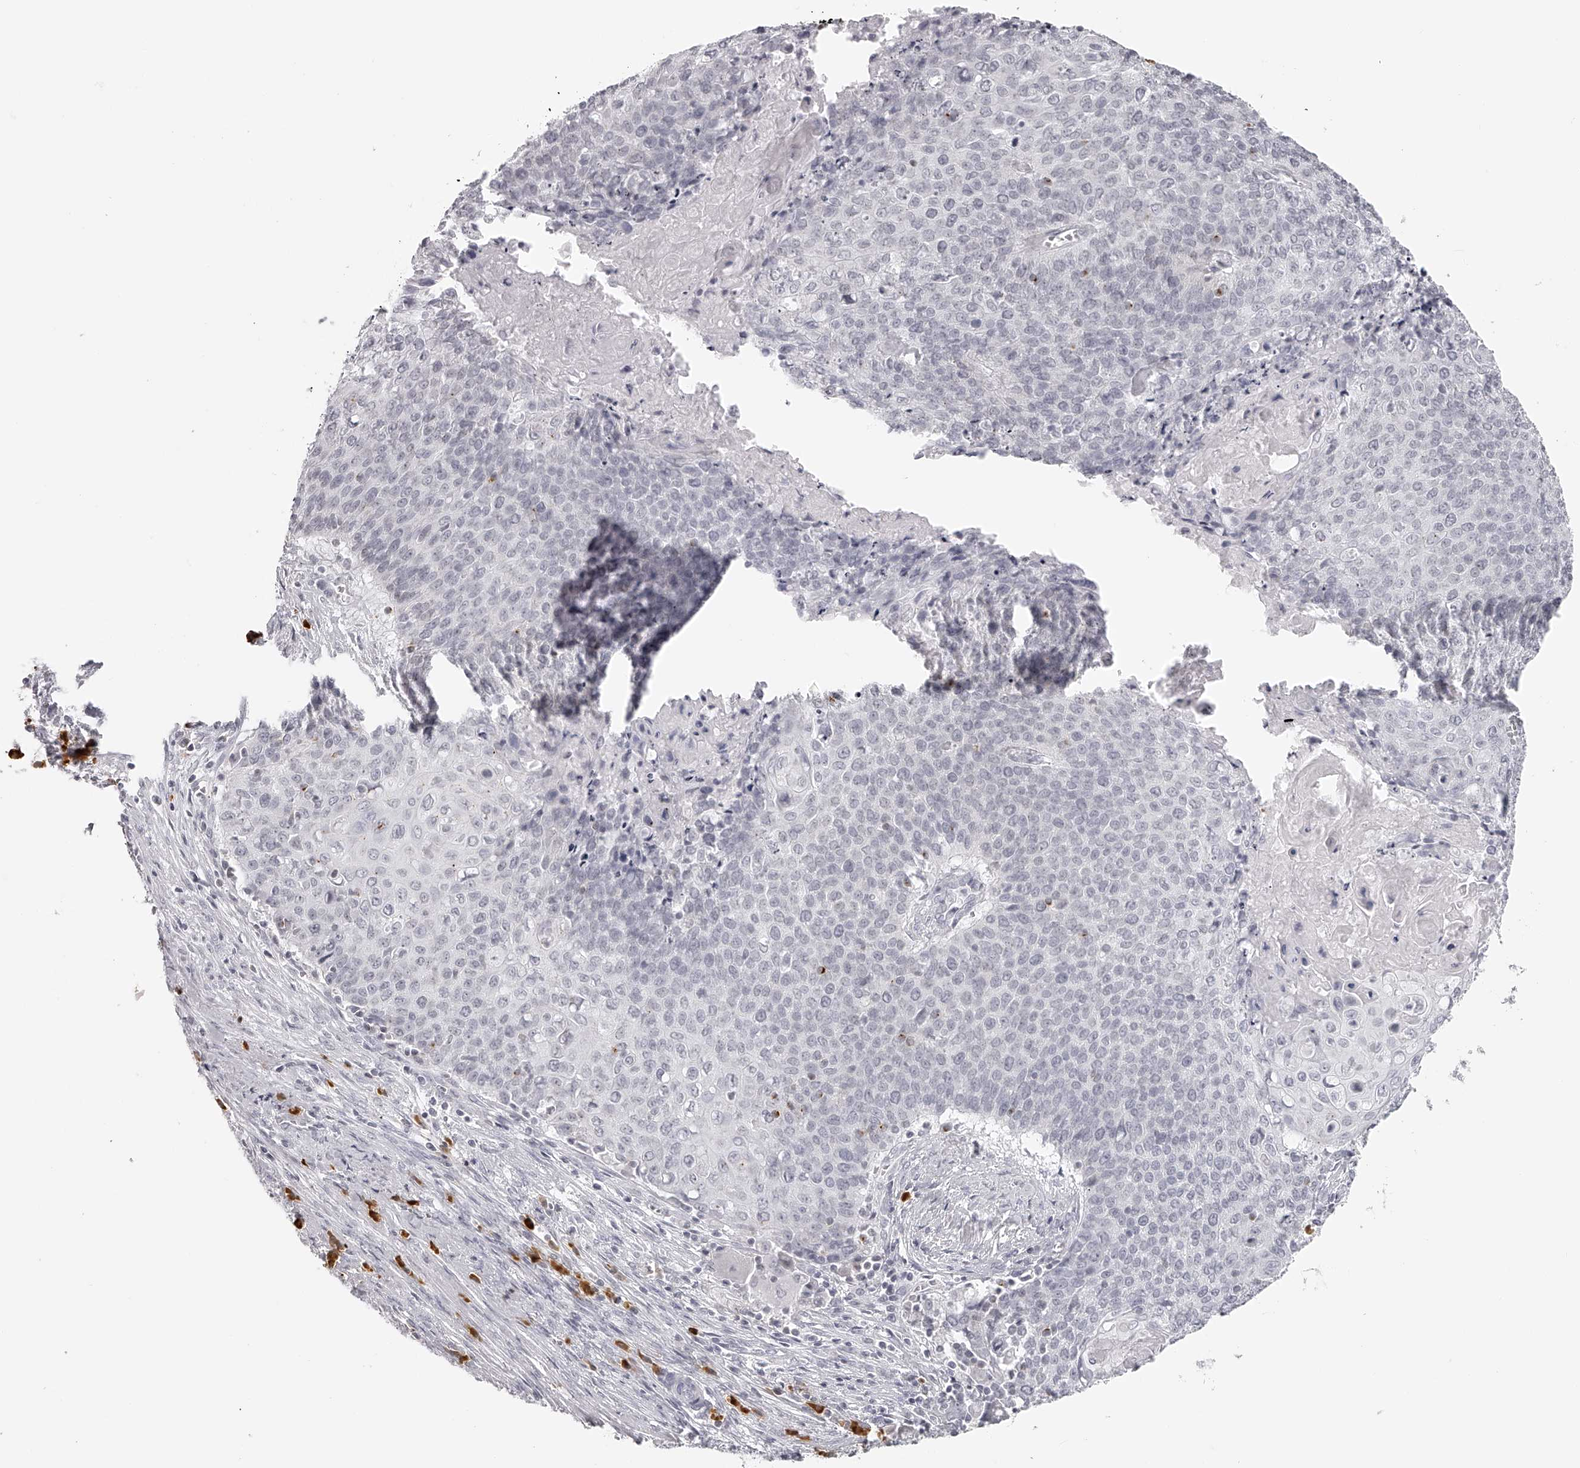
{"staining": {"intensity": "negative", "quantity": "none", "location": "none"}, "tissue": "cervical cancer", "cell_type": "Tumor cells", "image_type": "cancer", "snomed": [{"axis": "morphology", "description": "Squamous cell carcinoma, NOS"}, {"axis": "topography", "description": "Cervix"}], "caption": "Human cervical squamous cell carcinoma stained for a protein using immunohistochemistry (IHC) exhibits no positivity in tumor cells.", "gene": "SEC11C", "patient": {"sex": "female", "age": 39}}